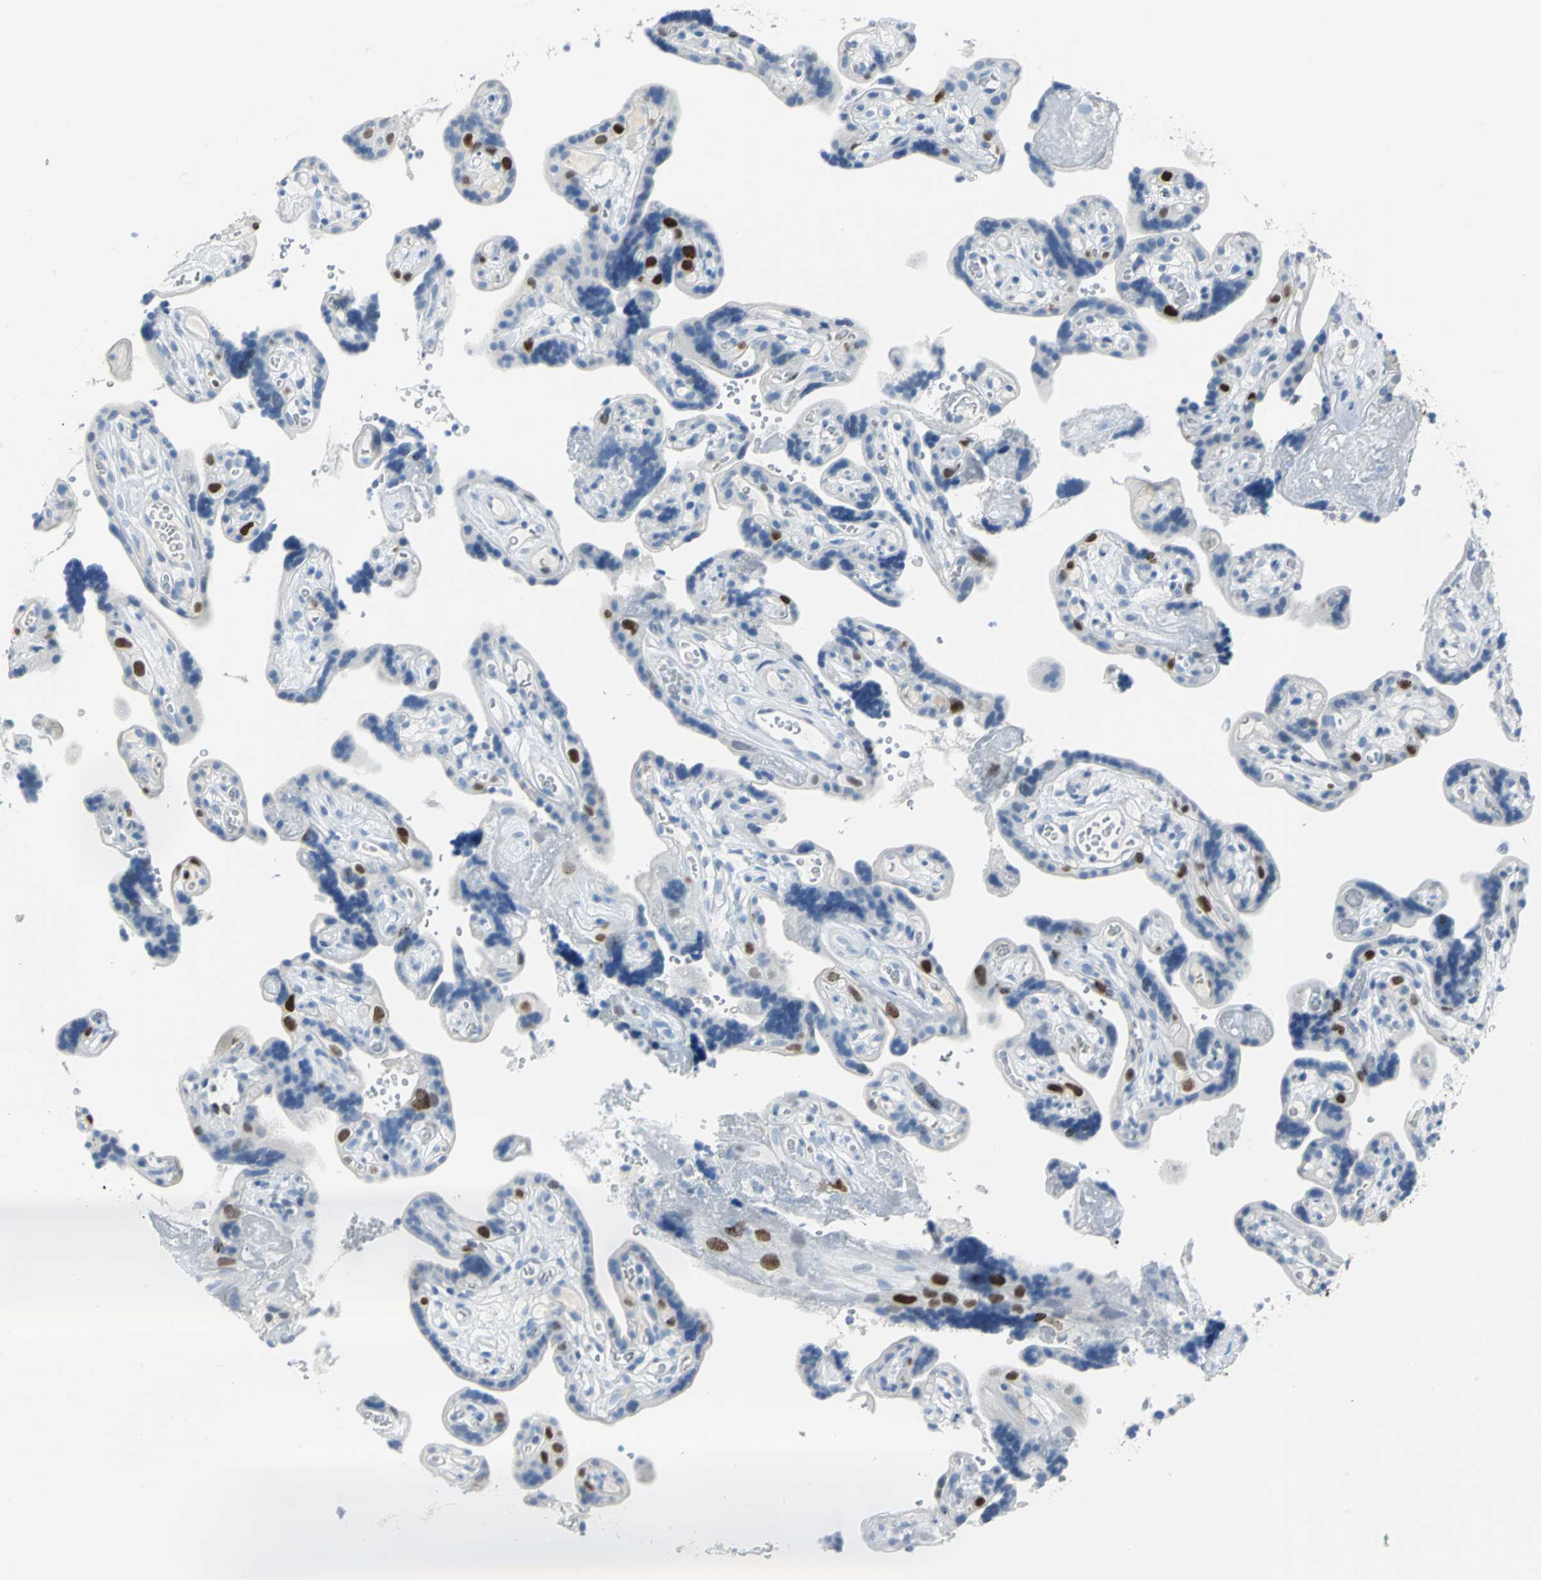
{"staining": {"intensity": "strong", "quantity": "25%-75%", "location": "cytoplasmic/membranous"}, "tissue": "placenta", "cell_type": "Trophoblastic cells", "image_type": "normal", "snomed": [{"axis": "morphology", "description": "Normal tissue, NOS"}, {"axis": "topography", "description": "Placenta"}], "caption": "Trophoblastic cells display high levels of strong cytoplasmic/membranous expression in approximately 25%-75% of cells in benign placenta.", "gene": "MCM3", "patient": {"sex": "female", "age": 30}}